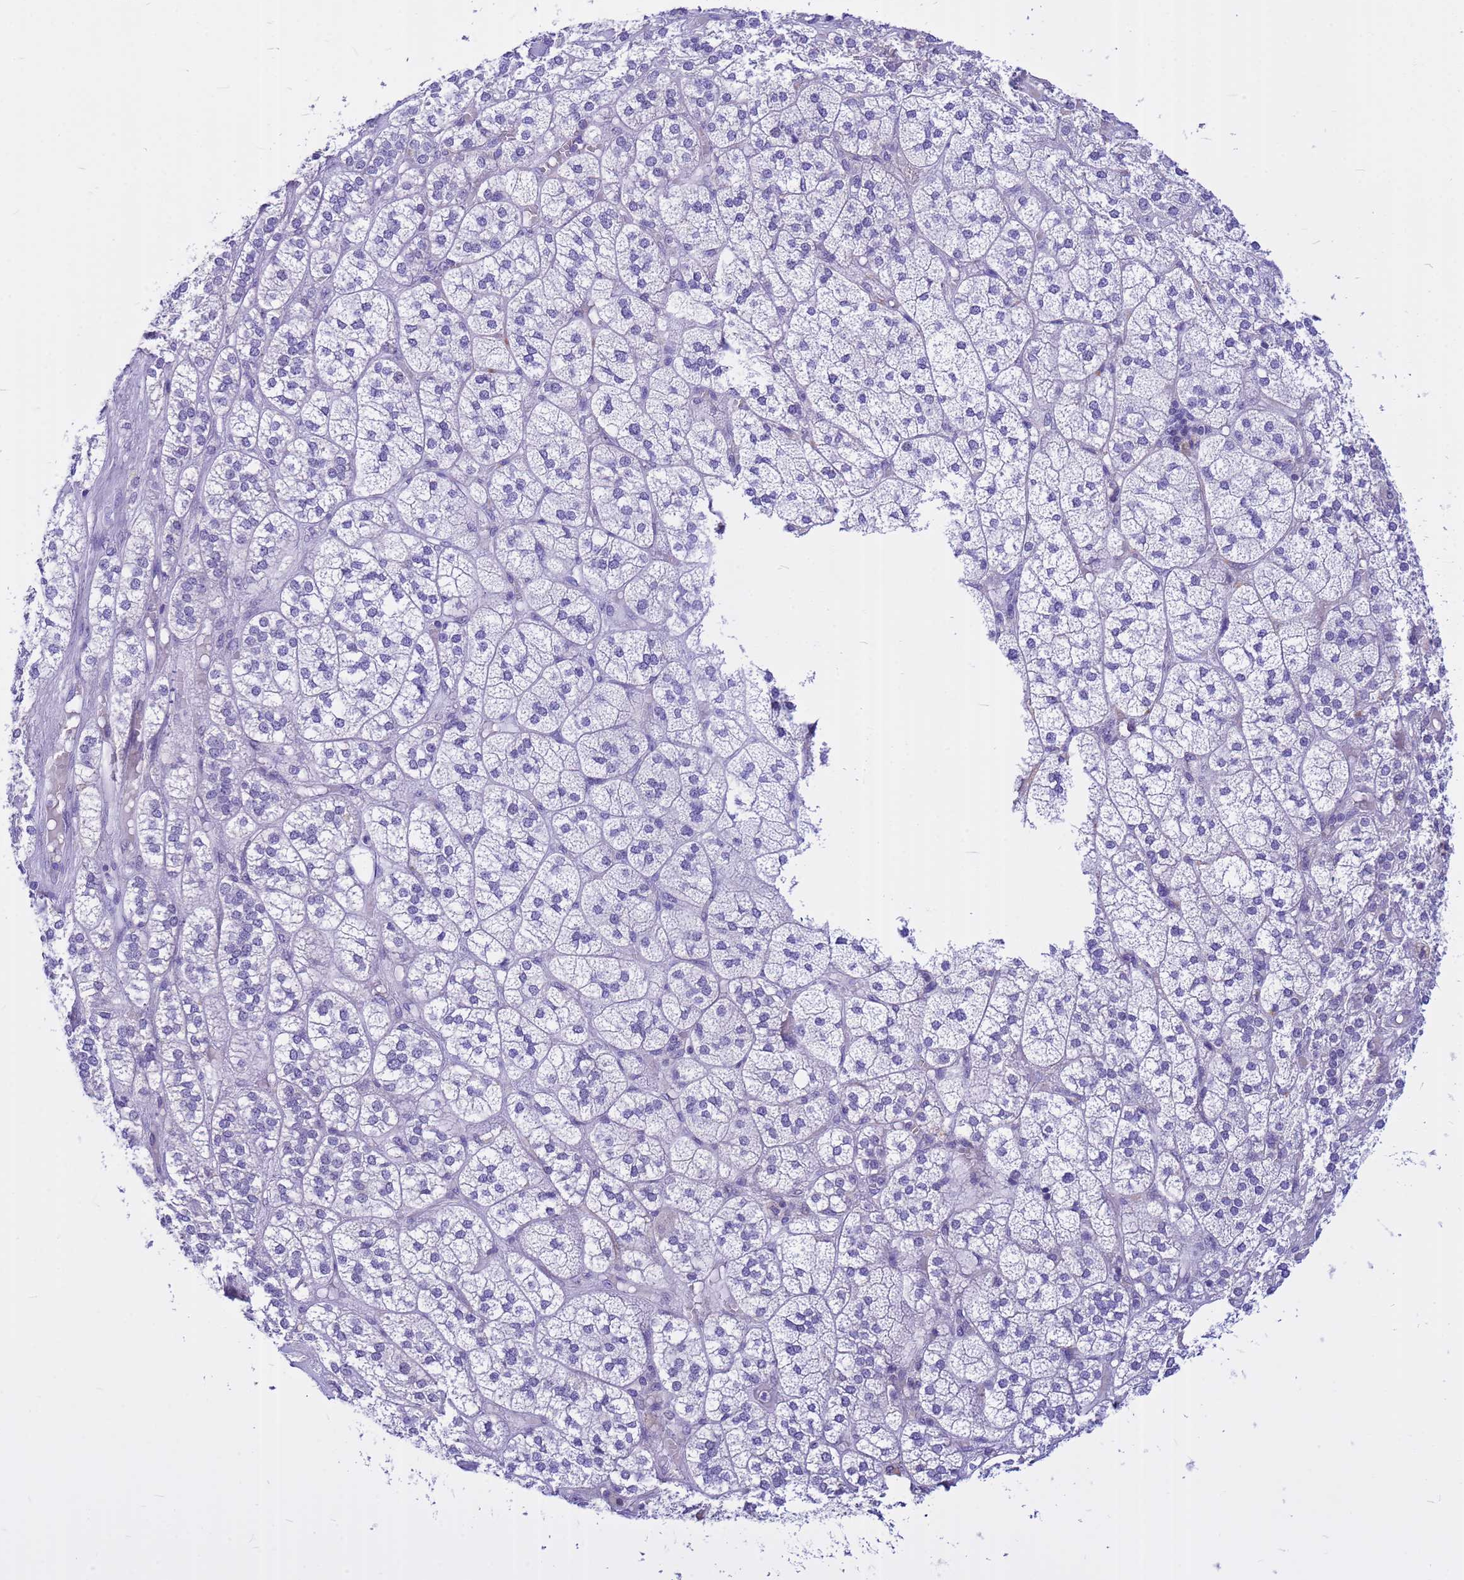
{"staining": {"intensity": "weak", "quantity": "<25%", "location": "nuclear"}, "tissue": "adrenal gland", "cell_type": "Glandular cells", "image_type": "normal", "snomed": [{"axis": "morphology", "description": "Normal tissue, NOS"}, {"axis": "topography", "description": "Adrenal gland"}], "caption": "This micrograph is of benign adrenal gland stained with immunohistochemistry to label a protein in brown with the nuclei are counter-stained blue. There is no positivity in glandular cells.", "gene": "DMRTC2", "patient": {"sex": "female", "age": 61}}